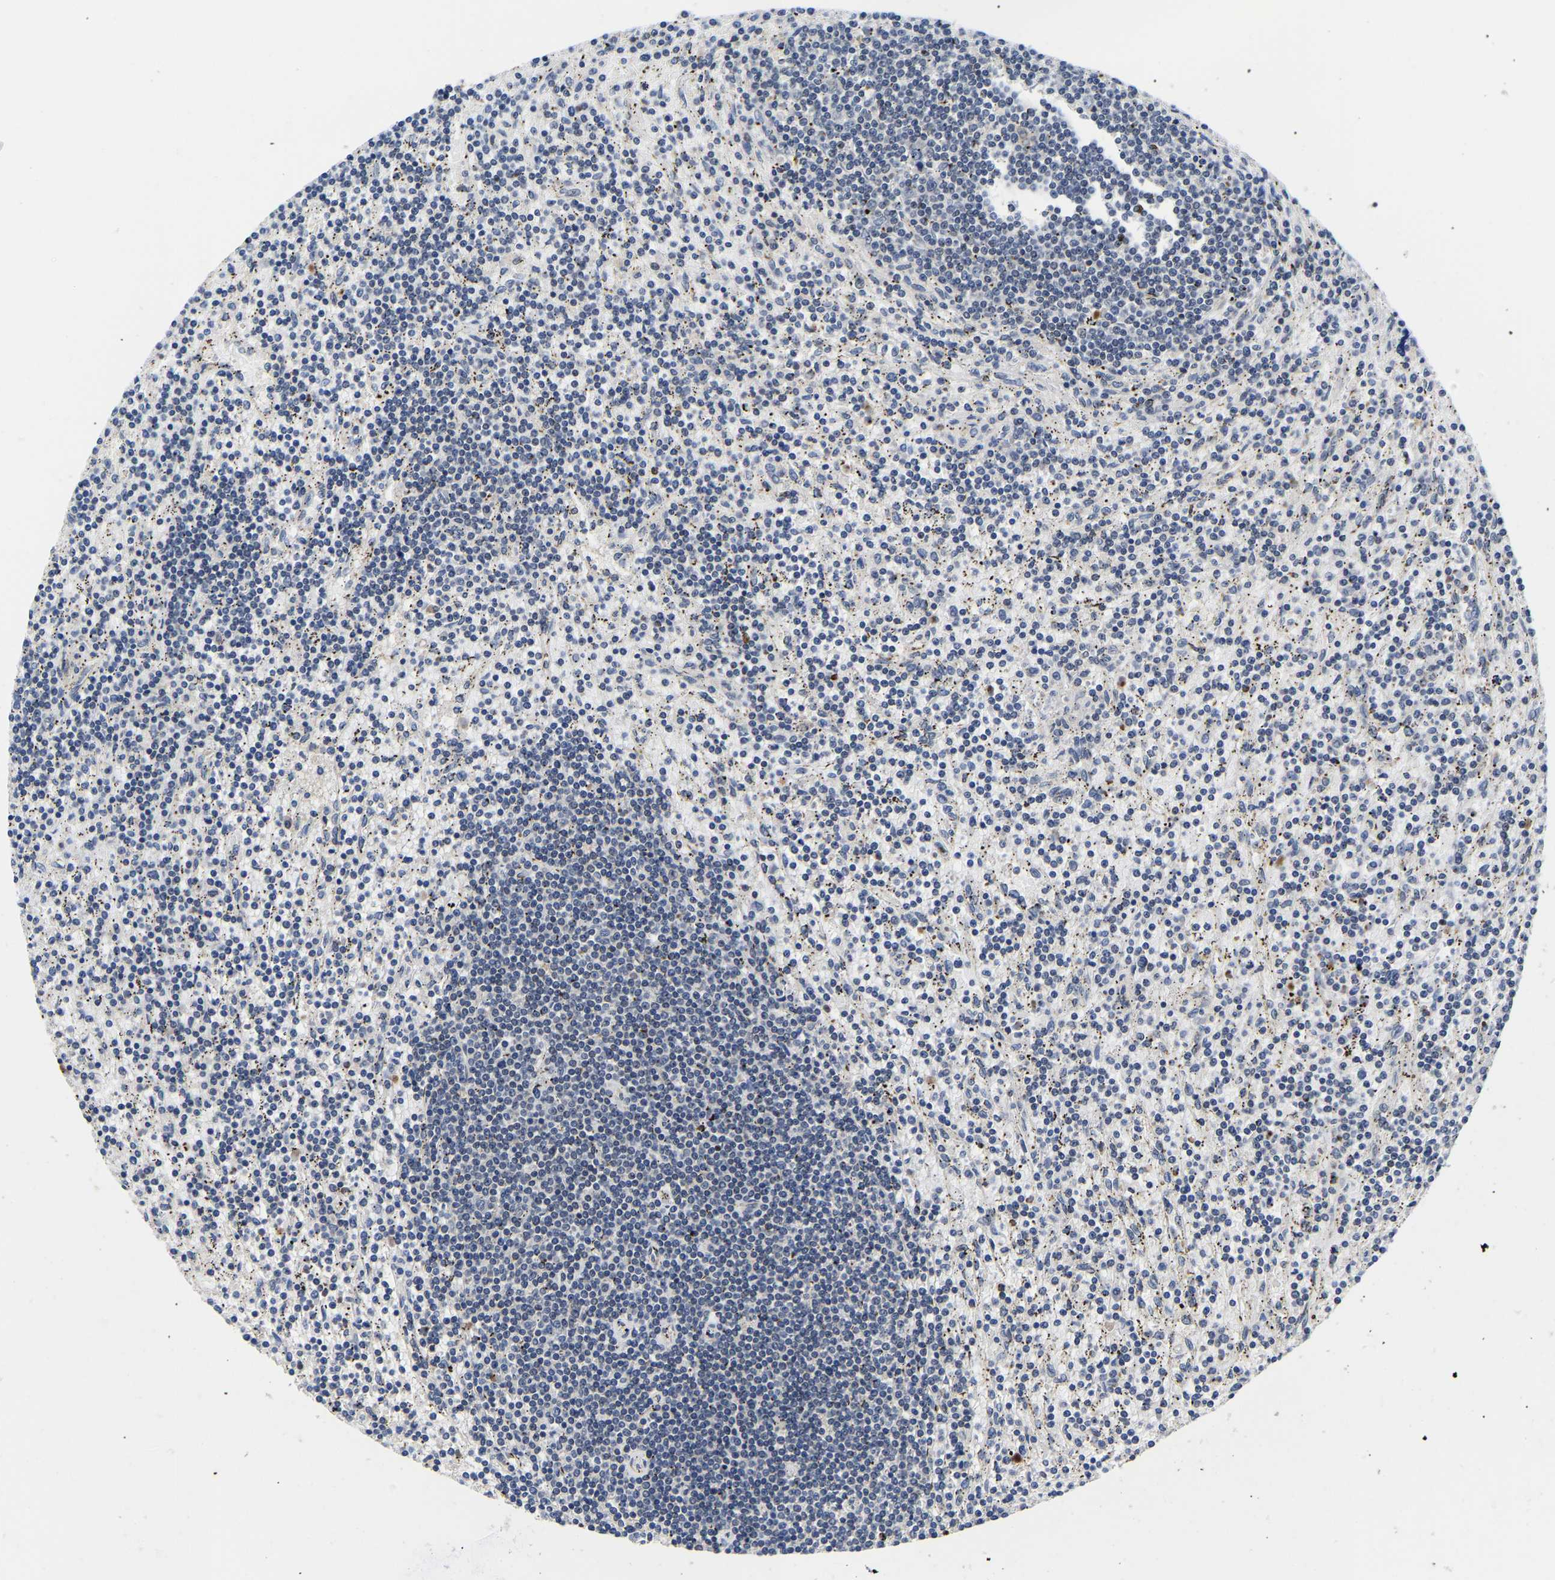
{"staining": {"intensity": "negative", "quantity": "none", "location": "none"}, "tissue": "lymphoma", "cell_type": "Tumor cells", "image_type": "cancer", "snomed": [{"axis": "morphology", "description": "Malignant lymphoma, non-Hodgkin's type, Low grade"}, {"axis": "topography", "description": "Spleen"}], "caption": "Immunohistochemistry (IHC) micrograph of malignant lymphoma, non-Hodgkin's type (low-grade) stained for a protein (brown), which shows no positivity in tumor cells.", "gene": "METTL16", "patient": {"sex": "male", "age": 76}}